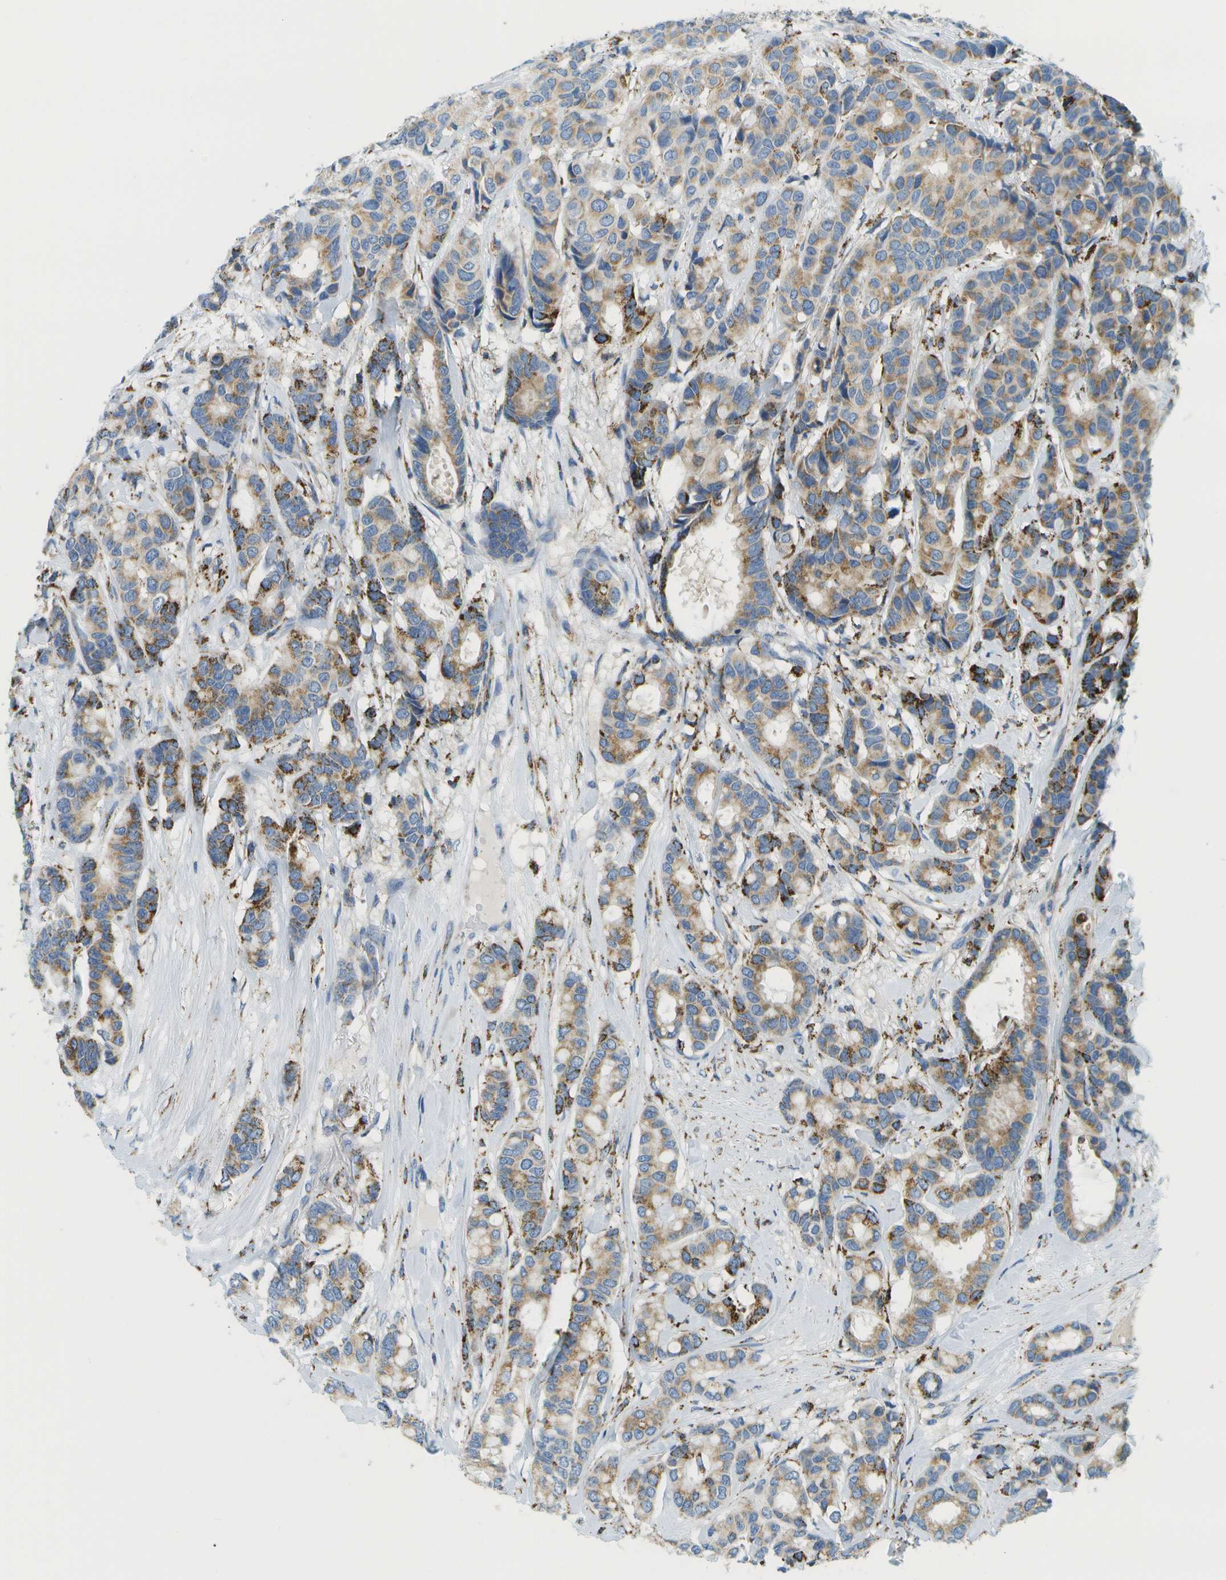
{"staining": {"intensity": "moderate", "quantity": ">75%", "location": "cytoplasmic/membranous"}, "tissue": "breast cancer", "cell_type": "Tumor cells", "image_type": "cancer", "snomed": [{"axis": "morphology", "description": "Duct carcinoma"}, {"axis": "topography", "description": "Breast"}], "caption": "A brown stain highlights moderate cytoplasmic/membranous expression of a protein in invasive ductal carcinoma (breast) tumor cells.", "gene": "HLCS", "patient": {"sex": "female", "age": 87}}